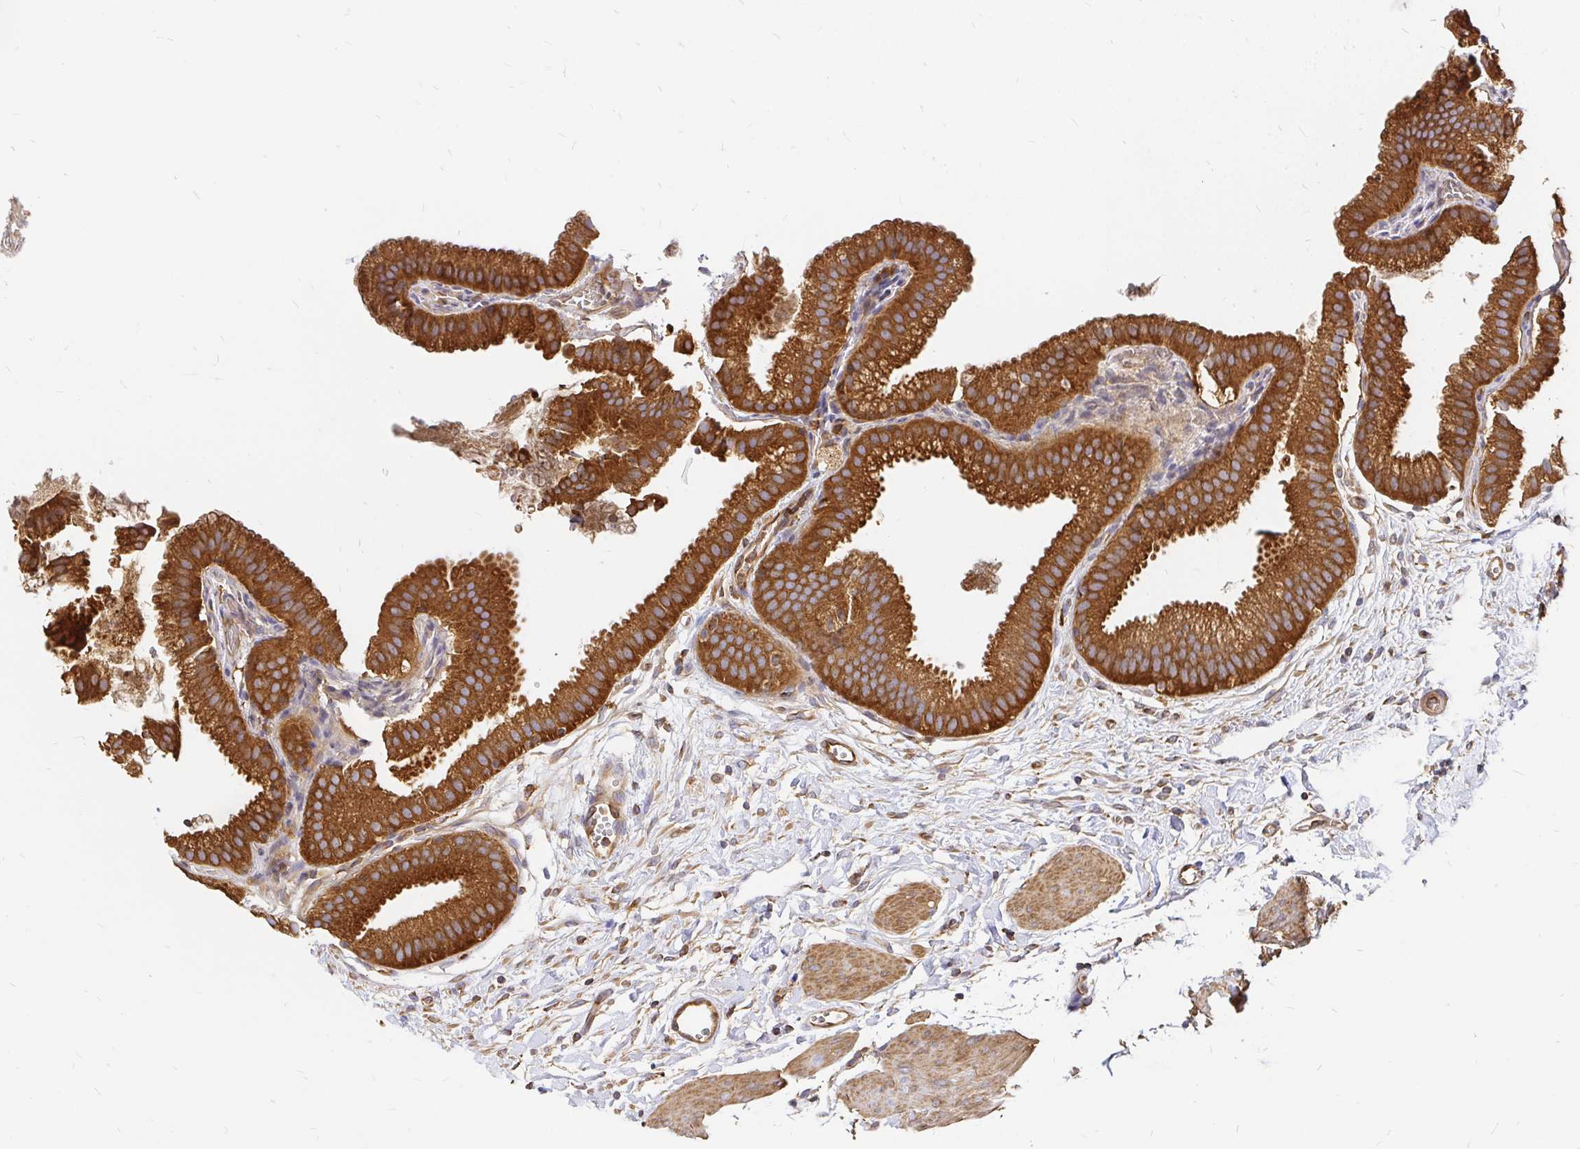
{"staining": {"intensity": "strong", "quantity": ">75%", "location": "cytoplasmic/membranous"}, "tissue": "gallbladder", "cell_type": "Glandular cells", "image_type": "normal", "snomed": [{"axis": "morphology", "description": "Normal tissue, NOS"}, {"axis": "topography", "description": "Gallbladder"}], "caption": "A photomicrograph of gallbladder stained for a protein demonstrates strong cytoplasmic/membranous brown staining in glandular cells.", "gene": "KIF5B", "patient": {"sex": "female", "age": 63}}